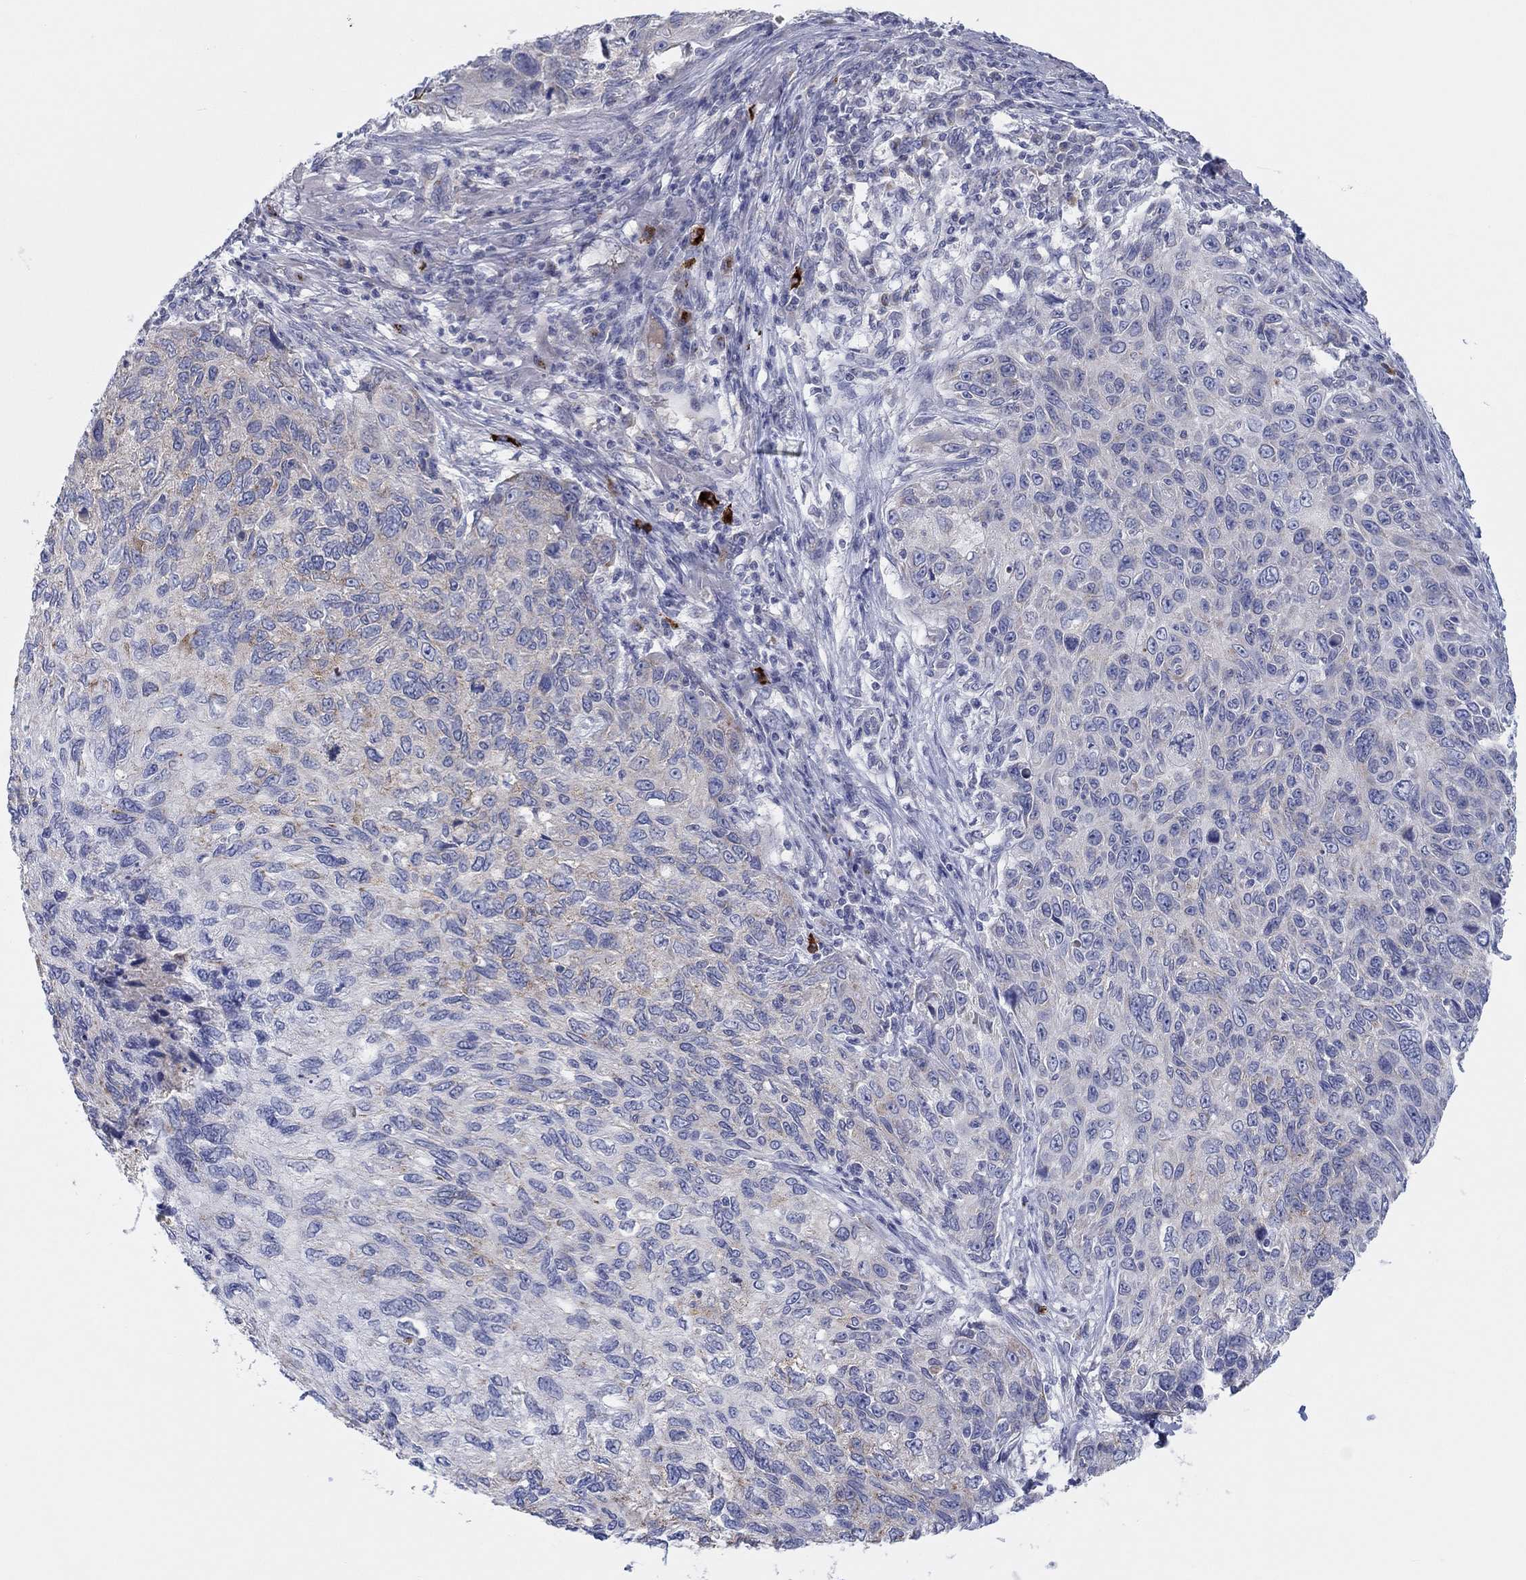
{"staining": {"intensity": "weak", "quantity": "<25%", "location": "cytoplasmic/membranous"}, "tissue": "skin cancer", "cell_type": "Tumor cells", "image_type": "cancer", "snomed": [{"axis": "morphology", "description": "Squamous cell carcinoma, NOS"}, {"axis": "topography", "description": "Skin"}], "caption": "High magnification brightfield microscopy of skin cancer (squamous cell carcinoma) stained with DAB (3,3'-diaminobenzidine) (brown) and counterstained with hematoxylin (blue): tumor cells show no significant positivity.", "gene": "BCO2", "patient": {"sex": "male", "age": 92}}